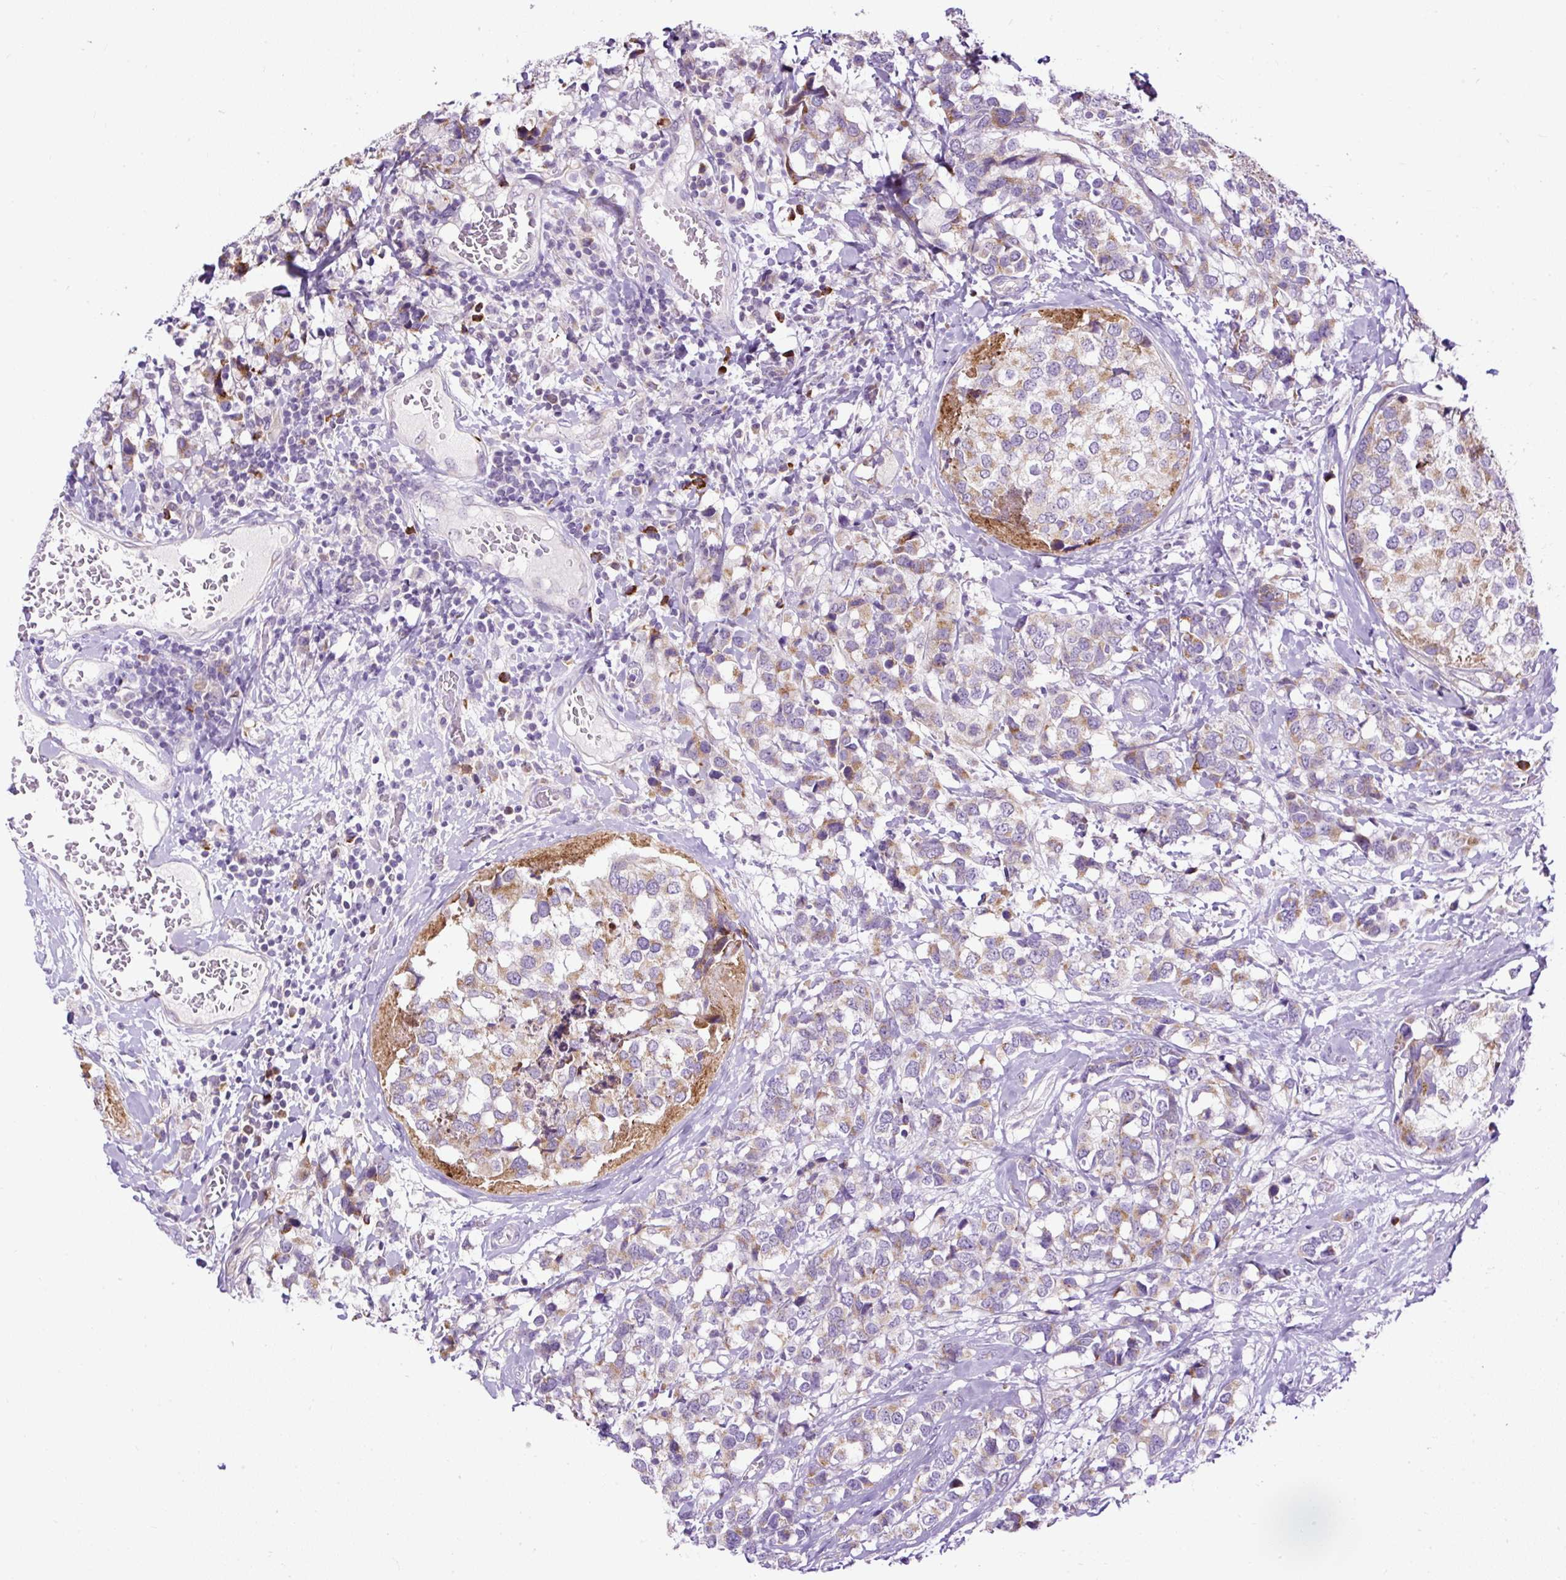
{"staining": {"intensity": "moderate", "quantity": "25%-75%", "location": "cytoplasmic/membranous"}, "tissue": "breast cancer", "cell_type": "Tumor cells", "image_type": "cancer", "snomed": [{"axis": "morphology", "description": "Lobular carcinoma"}, {"axis": "topography", "description": "Breast"}], "caption": "Immunohistochemical staining of human breast cancer (lobular carcinoma) demonstrates medium levels of moderate cytoplasmic/membranous staining in about 25%-75% of tumor cells.", "gene": "FMC1", "patient": {"sex": "female", "age": 59}}